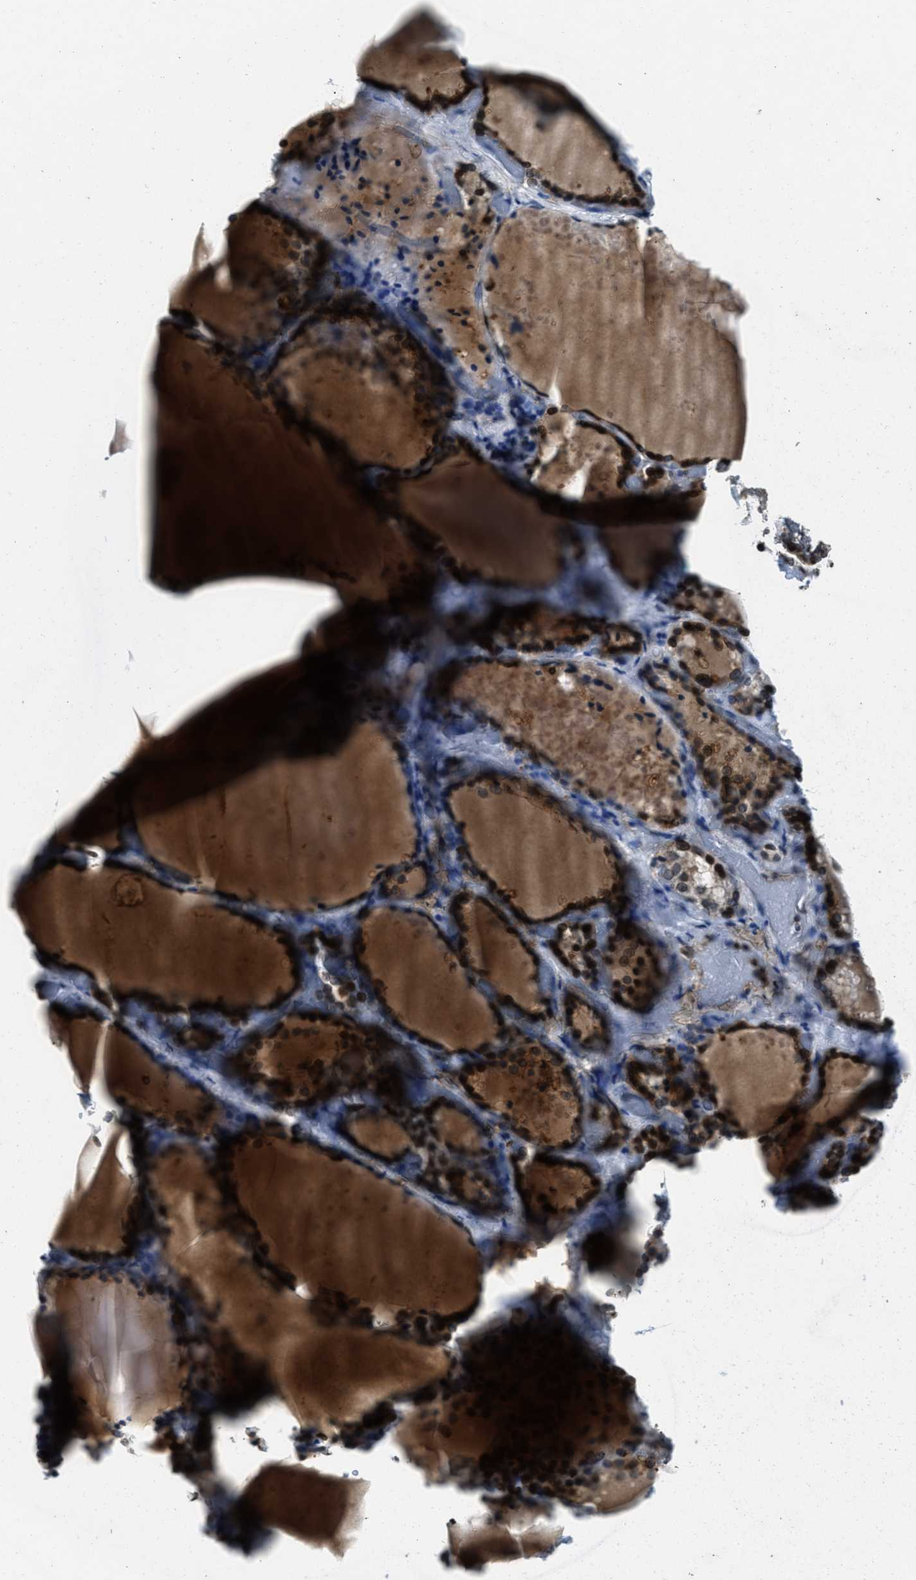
{"staining": {"intensity": "moderate", "quantity": ">75%", "location": "nuclear"}, "tissue": "thyroid gland", "cell_type": "Glandular cells", "image_type": "normal", "snomed": [{"axis": "morphology", "description": "Normal tissue, NOS"}, {"axis": "topography", "description": "Thyroid gland"}], "caption": "Brown immunohistochemical staining in unremarkable thyroid gland displays moderate nuclear positivity in approximately >75% of glandular cells. The staining was performed using DAB, with brown indicating positive protein expression. Nuclei are stained blue with hematoxylin.", "gene": "ZC3HC1", "patient": {"sex": "female", "age": 44}}